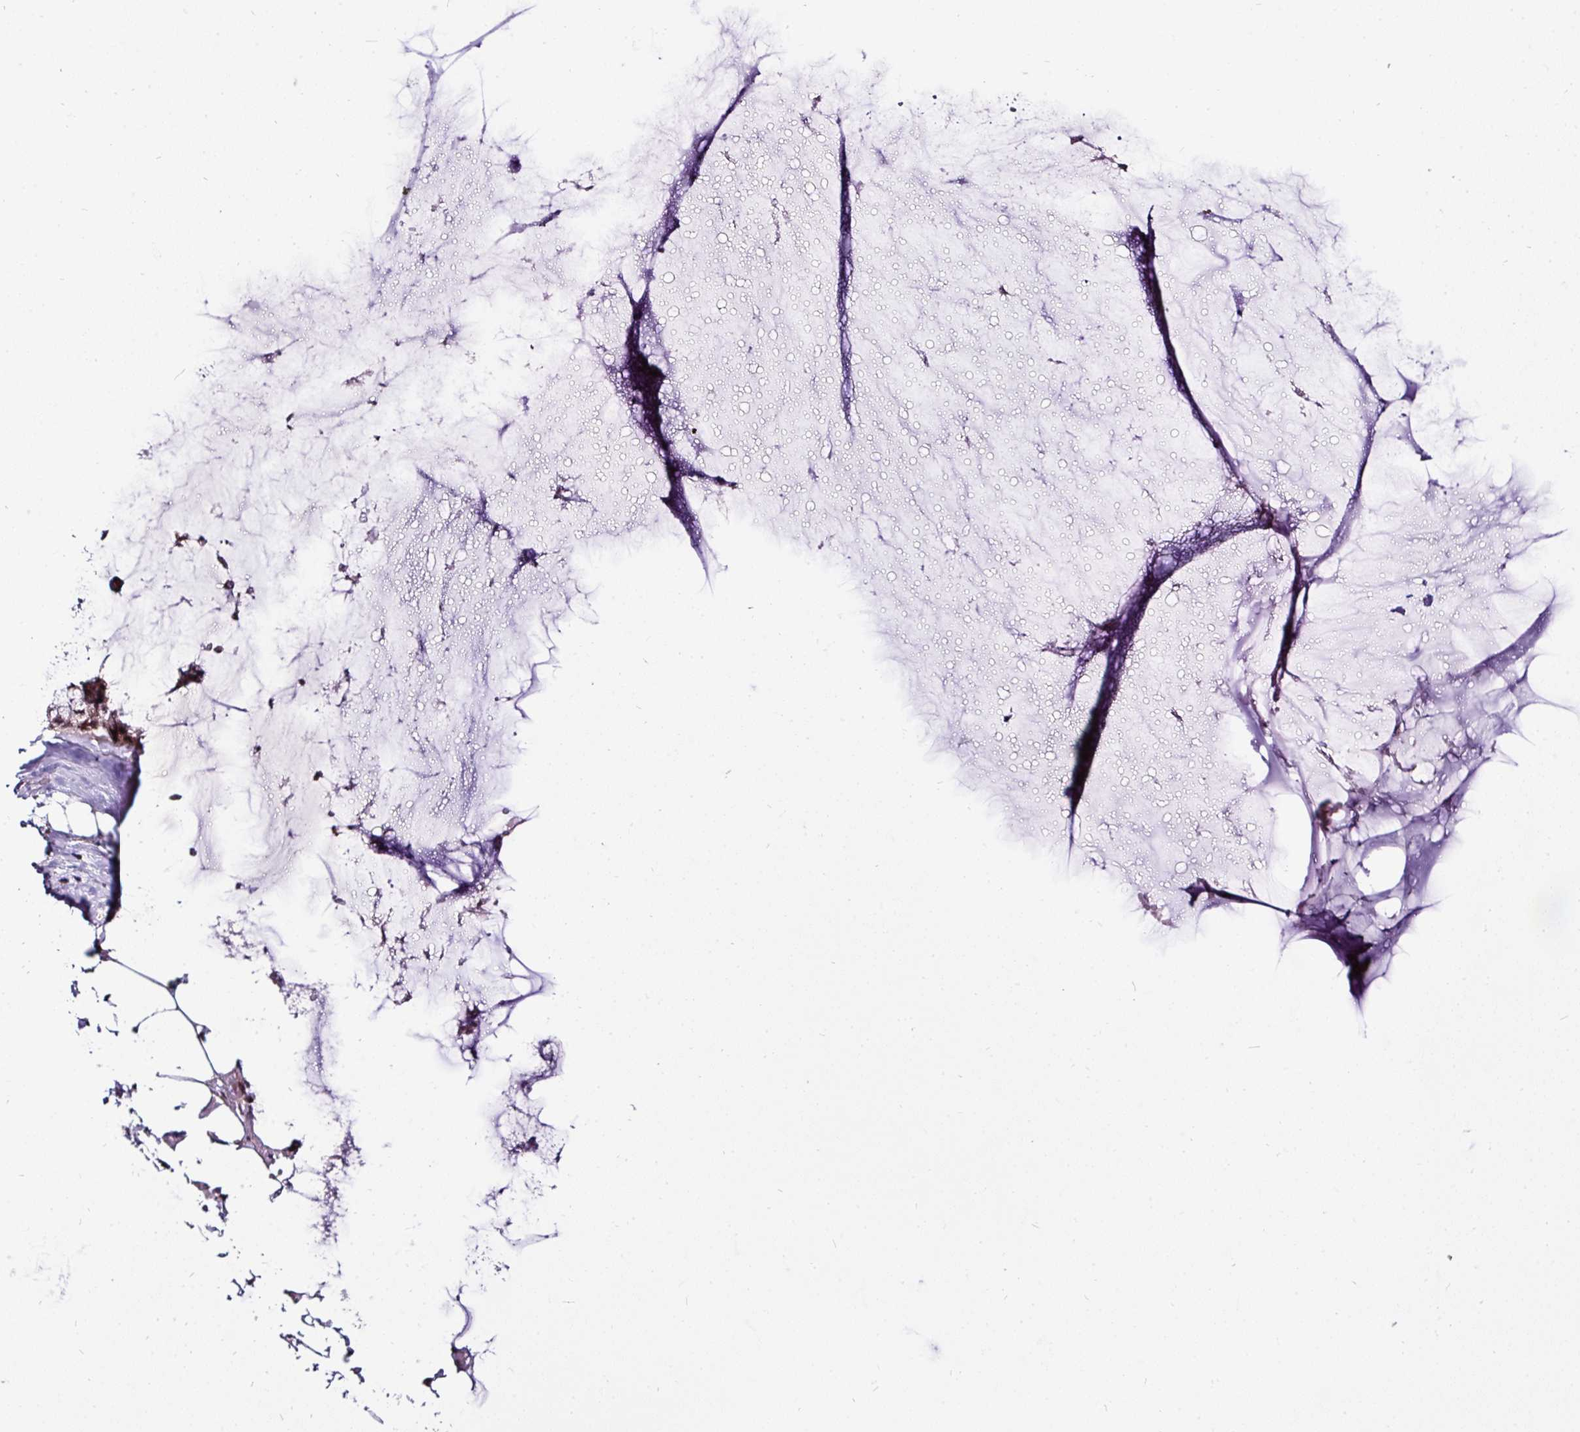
{"staining": {"intensity": "moderate", "quantity": ">75%", "location": "nuclear"}, "tissue": "ovarian cancer", "cell_type": "Tumor cells", "image_type": "cancer", "snomed": [{"axis": "morphology", "description": "Cystadenocarcinoma, mucinous, NOS"}, {"axis": "topography", "description": "Ovary"}], "caption": "Immunohistochemistry (IHC) photomicrograph of human ovarian cancer stained for a protein (brown), which demonstrates medium levels of moderate nuclear expression in about >75% of tumor cells.", "gene": "KLF16", "patient": {"sex": "female", "age": 39}}